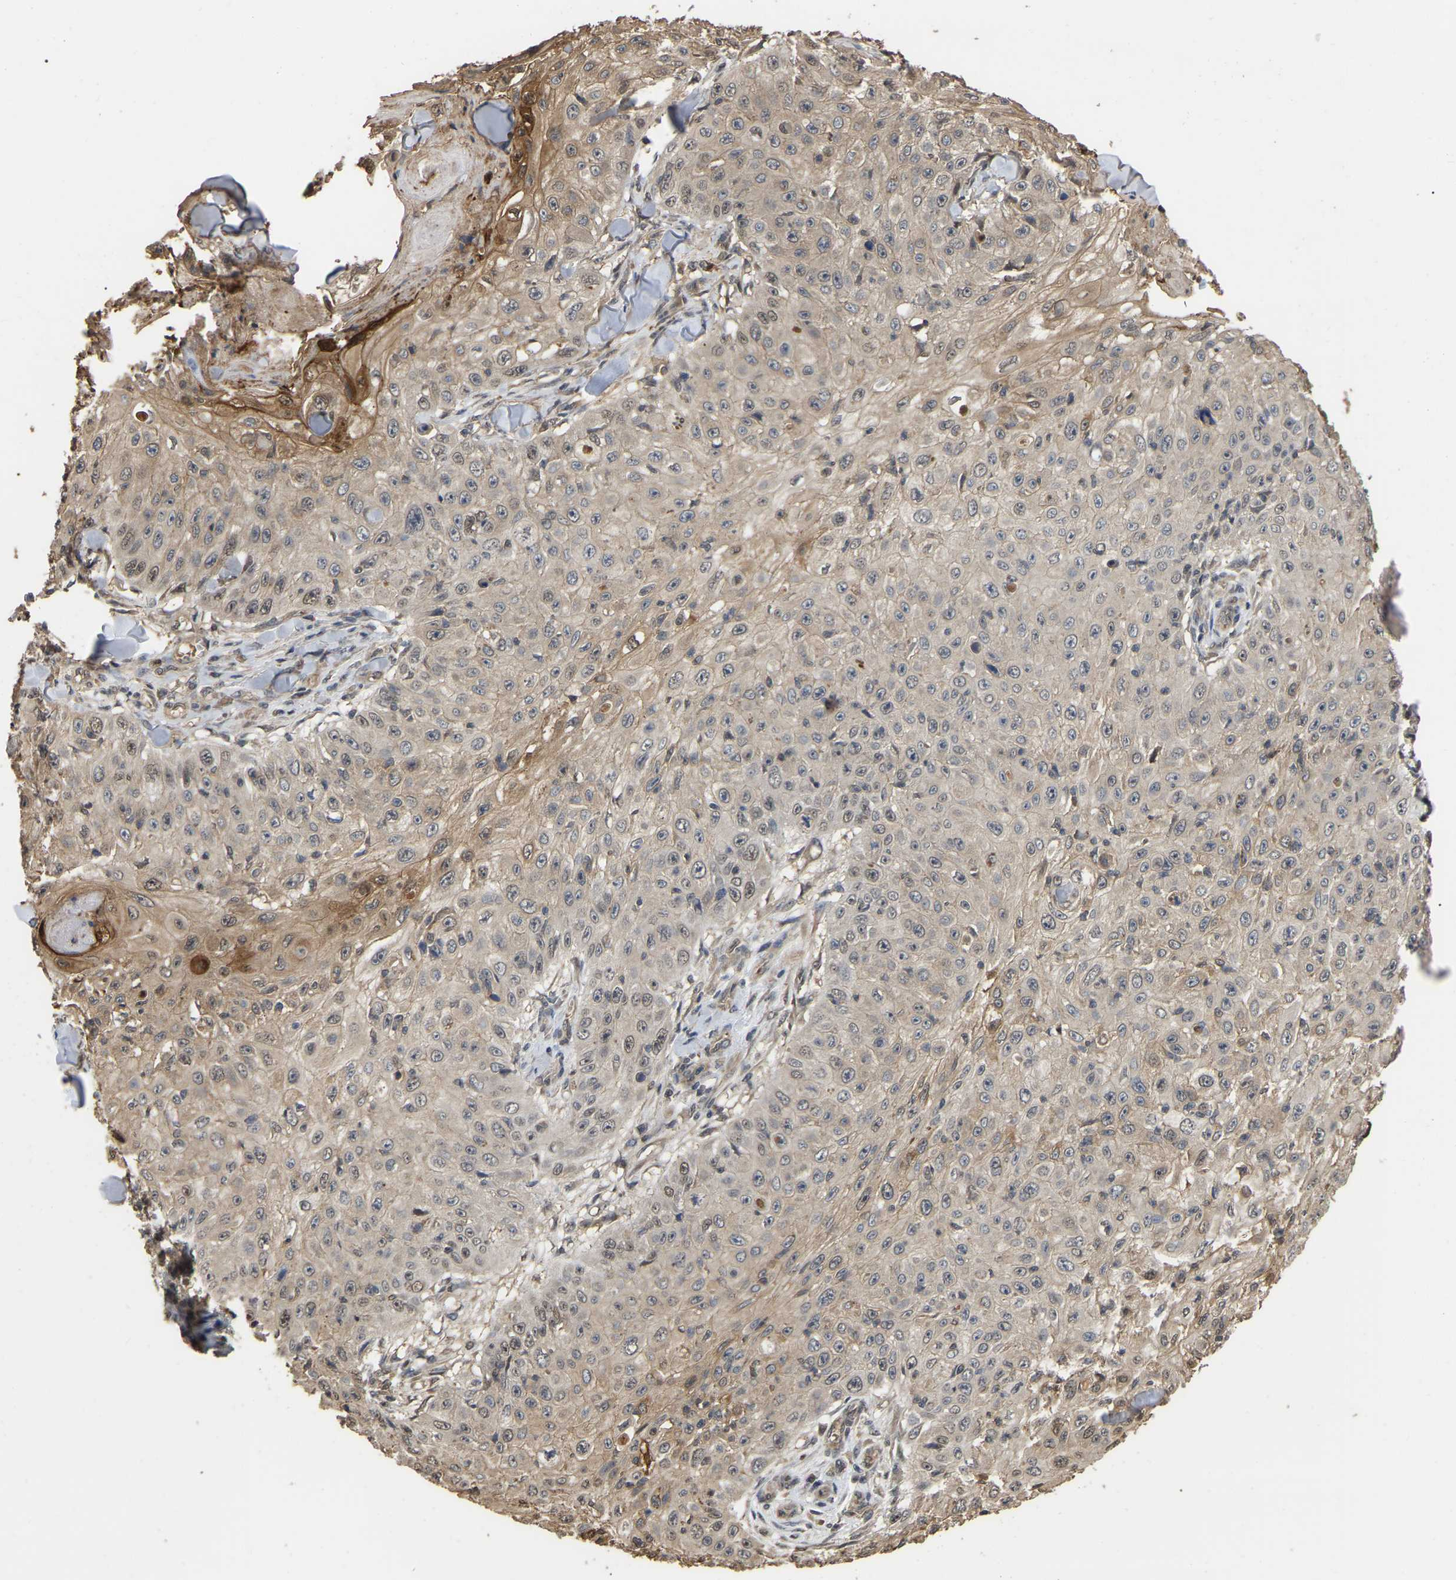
{"staining": {"intensity": "weak", "quantity": "<25%", "location": "cytoplasmic/membranous,nuclear"}, "tissue": "skin cancer", "cell_type": "Tumor cells", "image_type": "cancer", "snomed": [{"axis": "morphology", "description": "Squamous cell carcinoma, NOS"}, {"axis": "topography", "description": "Skin"}], "caption": "Tumor cells are negative for protein expression in human skin cancer (squamous cell carcinoma).", "gene": "FAM219A", "patient": {"sex": "male", "age": 86}}